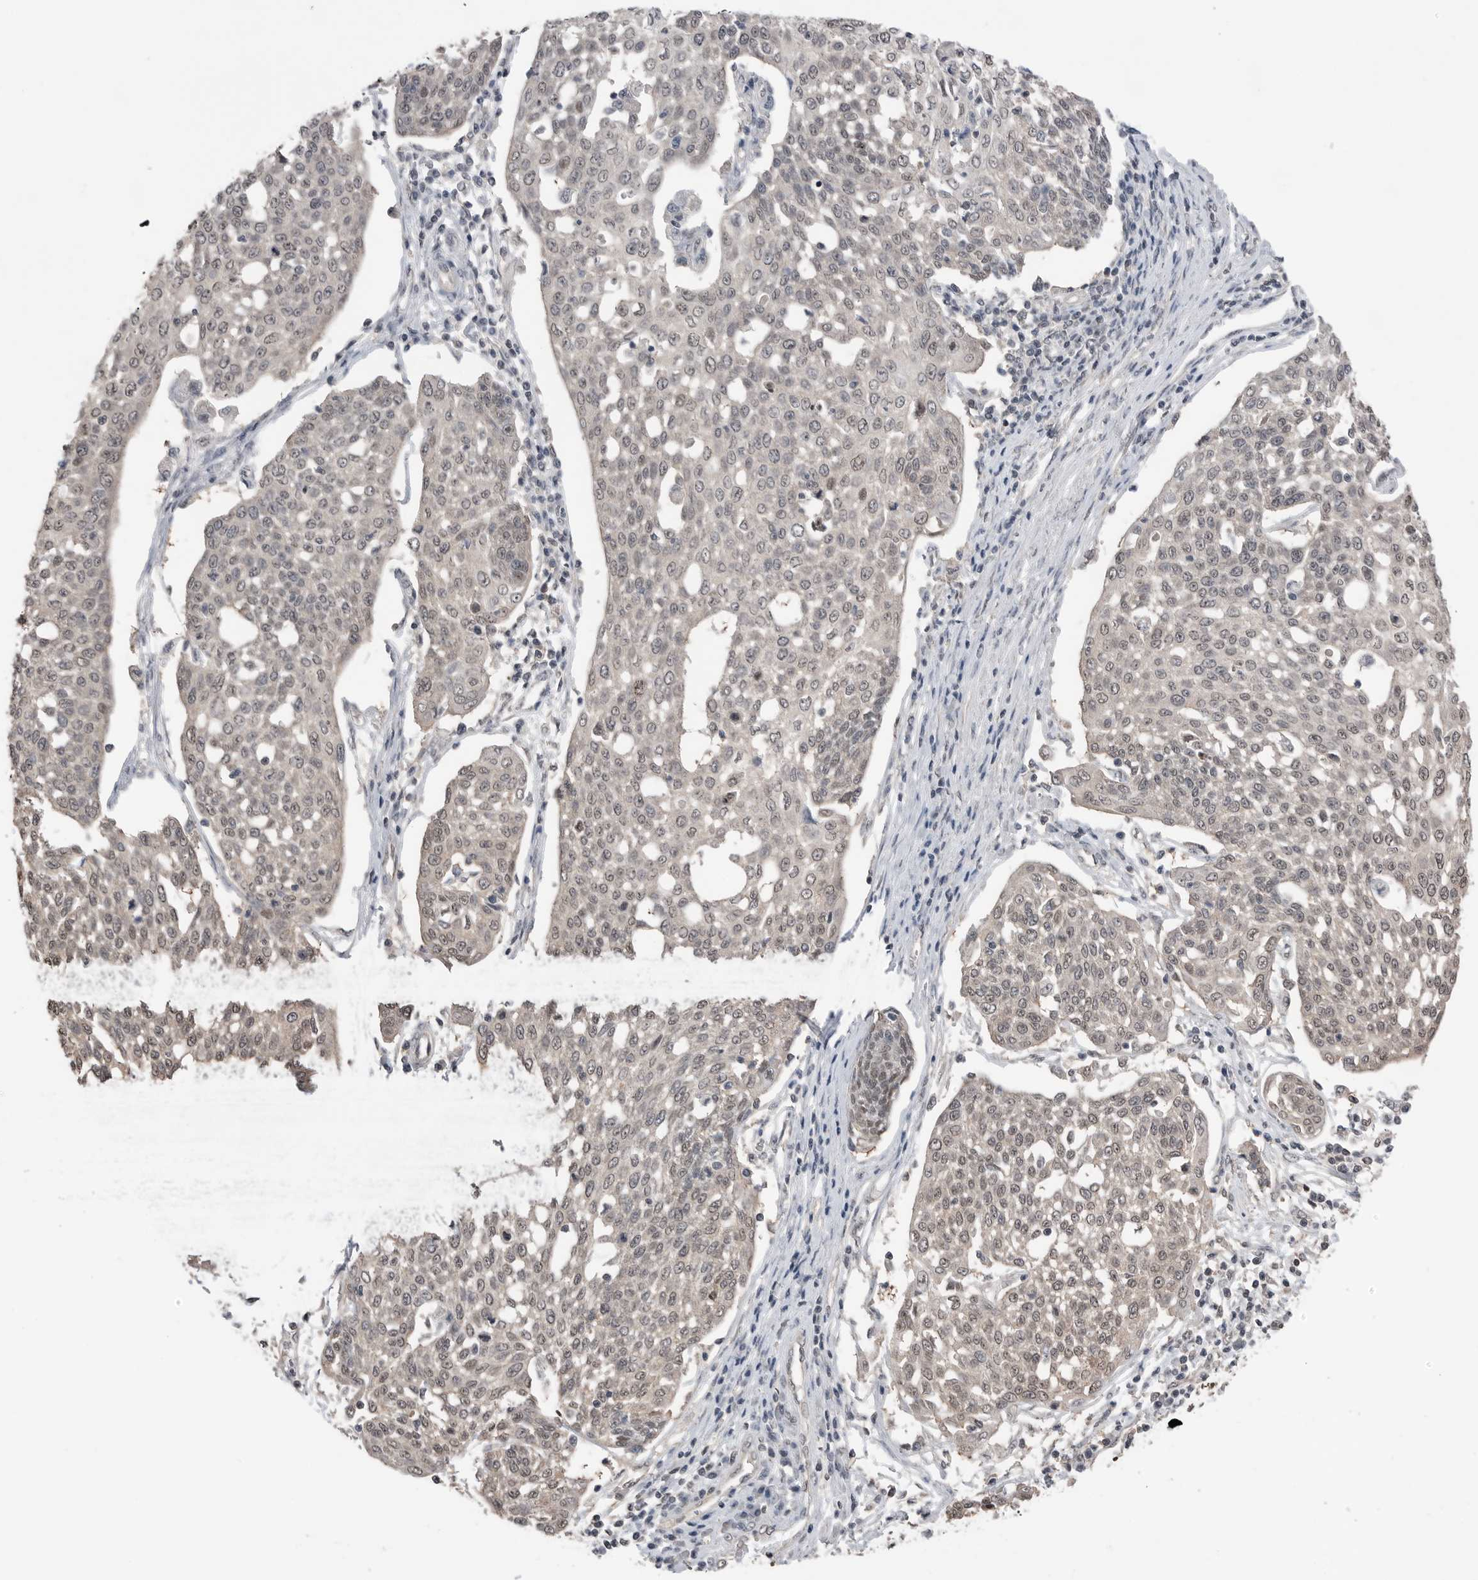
{"staining": {"intensity": "weak", "quantity": "25%-75%", "location": "nuclear"}, "tissue": "cervical cancer", "cell_type": "Tumor cells", "image_type": "cancer", "snomed": [{"axis": "morphology", "description": "Squamous cell carcinoma, NOS"}, {"axis": "topography", "description": "Cervix"}], "caption": "Tumor cells display low levels of weak nuclear positivity in approximately 25%-75% of cells in cervical squamous cell carcinoma. Using DAB (3,3'-diaminobenzidine) (brown) and hematoxylin (blue) stains, captured at high magnification using brightfield microscopy.", "gene": "PEAK1", "patient": {"sex": "female", "age": 34}}